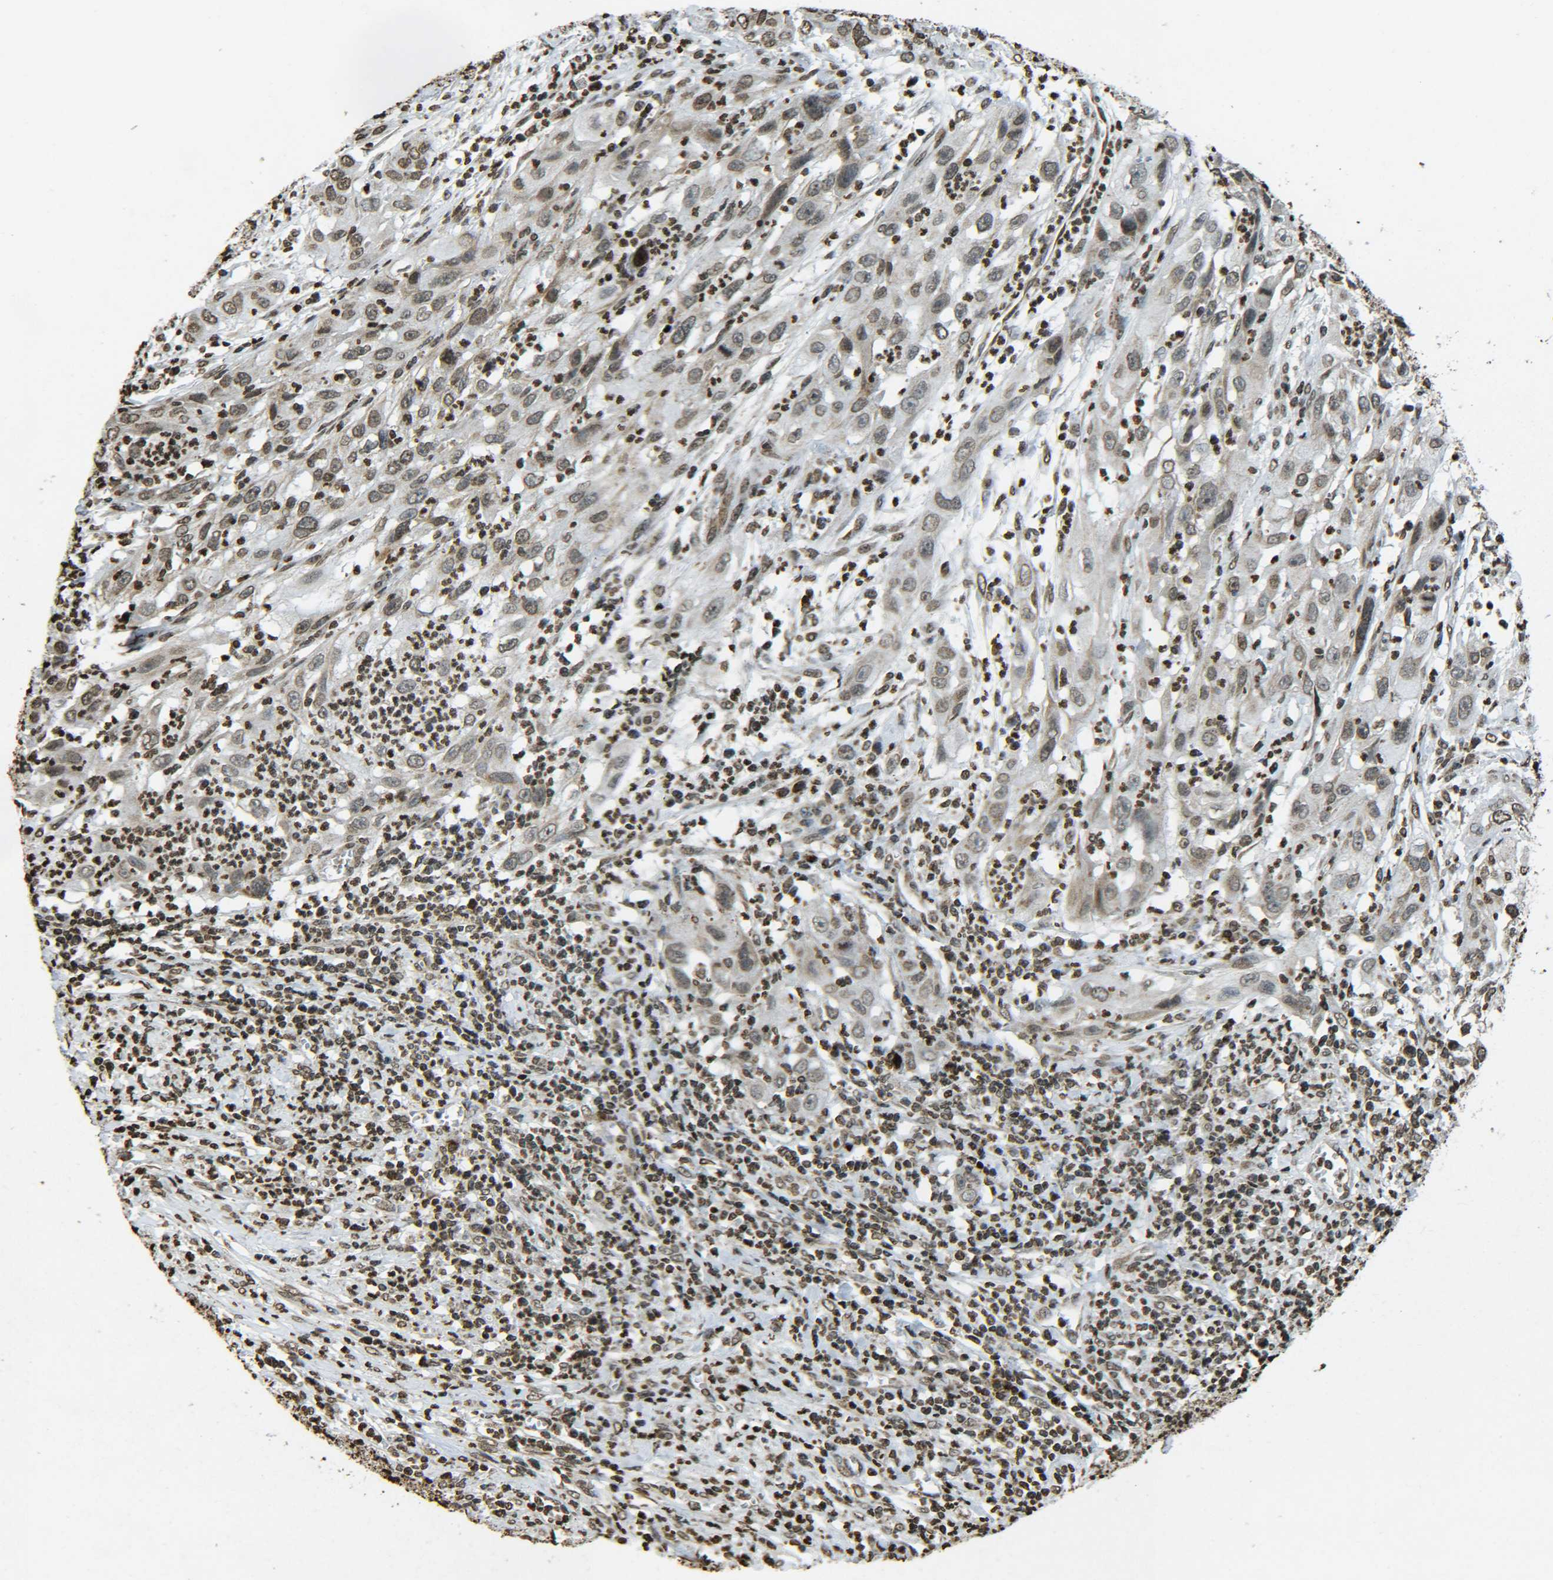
{"staining": {"intensity": "moderate", "quantity": ">75%", "location": "nuclear"}, "tissue": "cervical cancer", "cell_type": "Tumor cells", "image_type": "cancer", "snomed": [{"axis": "morphology", "description": "Squamous cell carcinoma, NOS"}, {"axis": "topography", "description": "Cervix"}], "caption": "This histopathology image exhibits immunohistochemistry staining of human squamous cell carcinoma (cervical), with medium moderate nuclear positivity in approximately >75% of tumor cells.", "gene": "NEUROG2", "patient": {"sex": "female", "age": 32}}